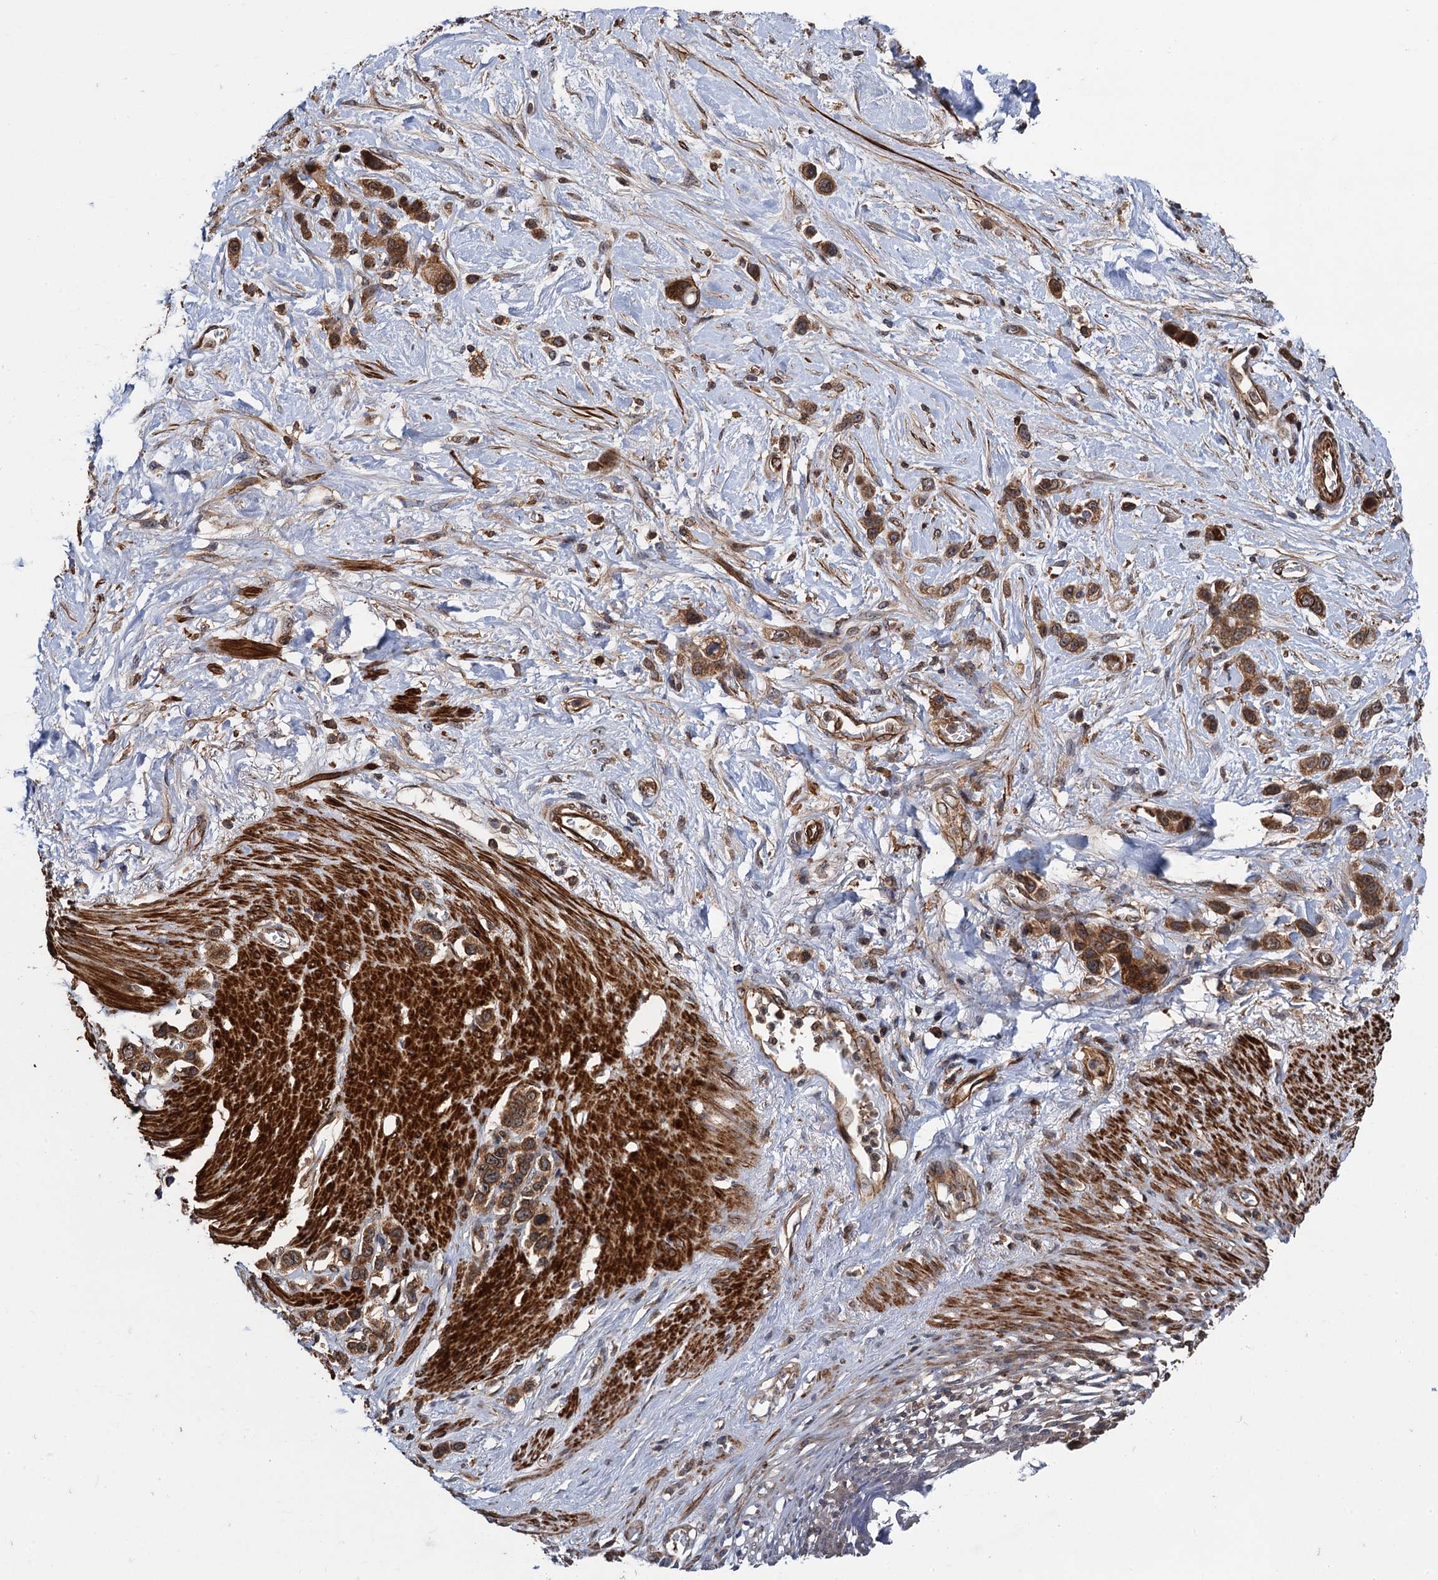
{"staining": {"intensity": "moderate", "quantity": ">75%", "location": "cytoplasmic/membranous"}, "tissue": "stomach cancer", "cell_type": "Tumor cells", "image_type": "cancer", "snomed": [{"axis": "morphology", "description": "Adenocarcinoma, NOS"}, {"axis": "morphology", "description": "Adenocarcinoma, High grade"}, {"axis": "topography", "description": "Stomach, upper"}, {"axis": "topography", "description": "Stomach, lower"}], "caption": "Tumor cells exhibit medium levels of moderate cytoplasmic/membranous expression in approximately >75% of cells in stomach cancer. The protein is shown in brown color, while the nuclei are stained blue.", "gene": "BORA", "patient": {"sex": "female", "age": 65}}